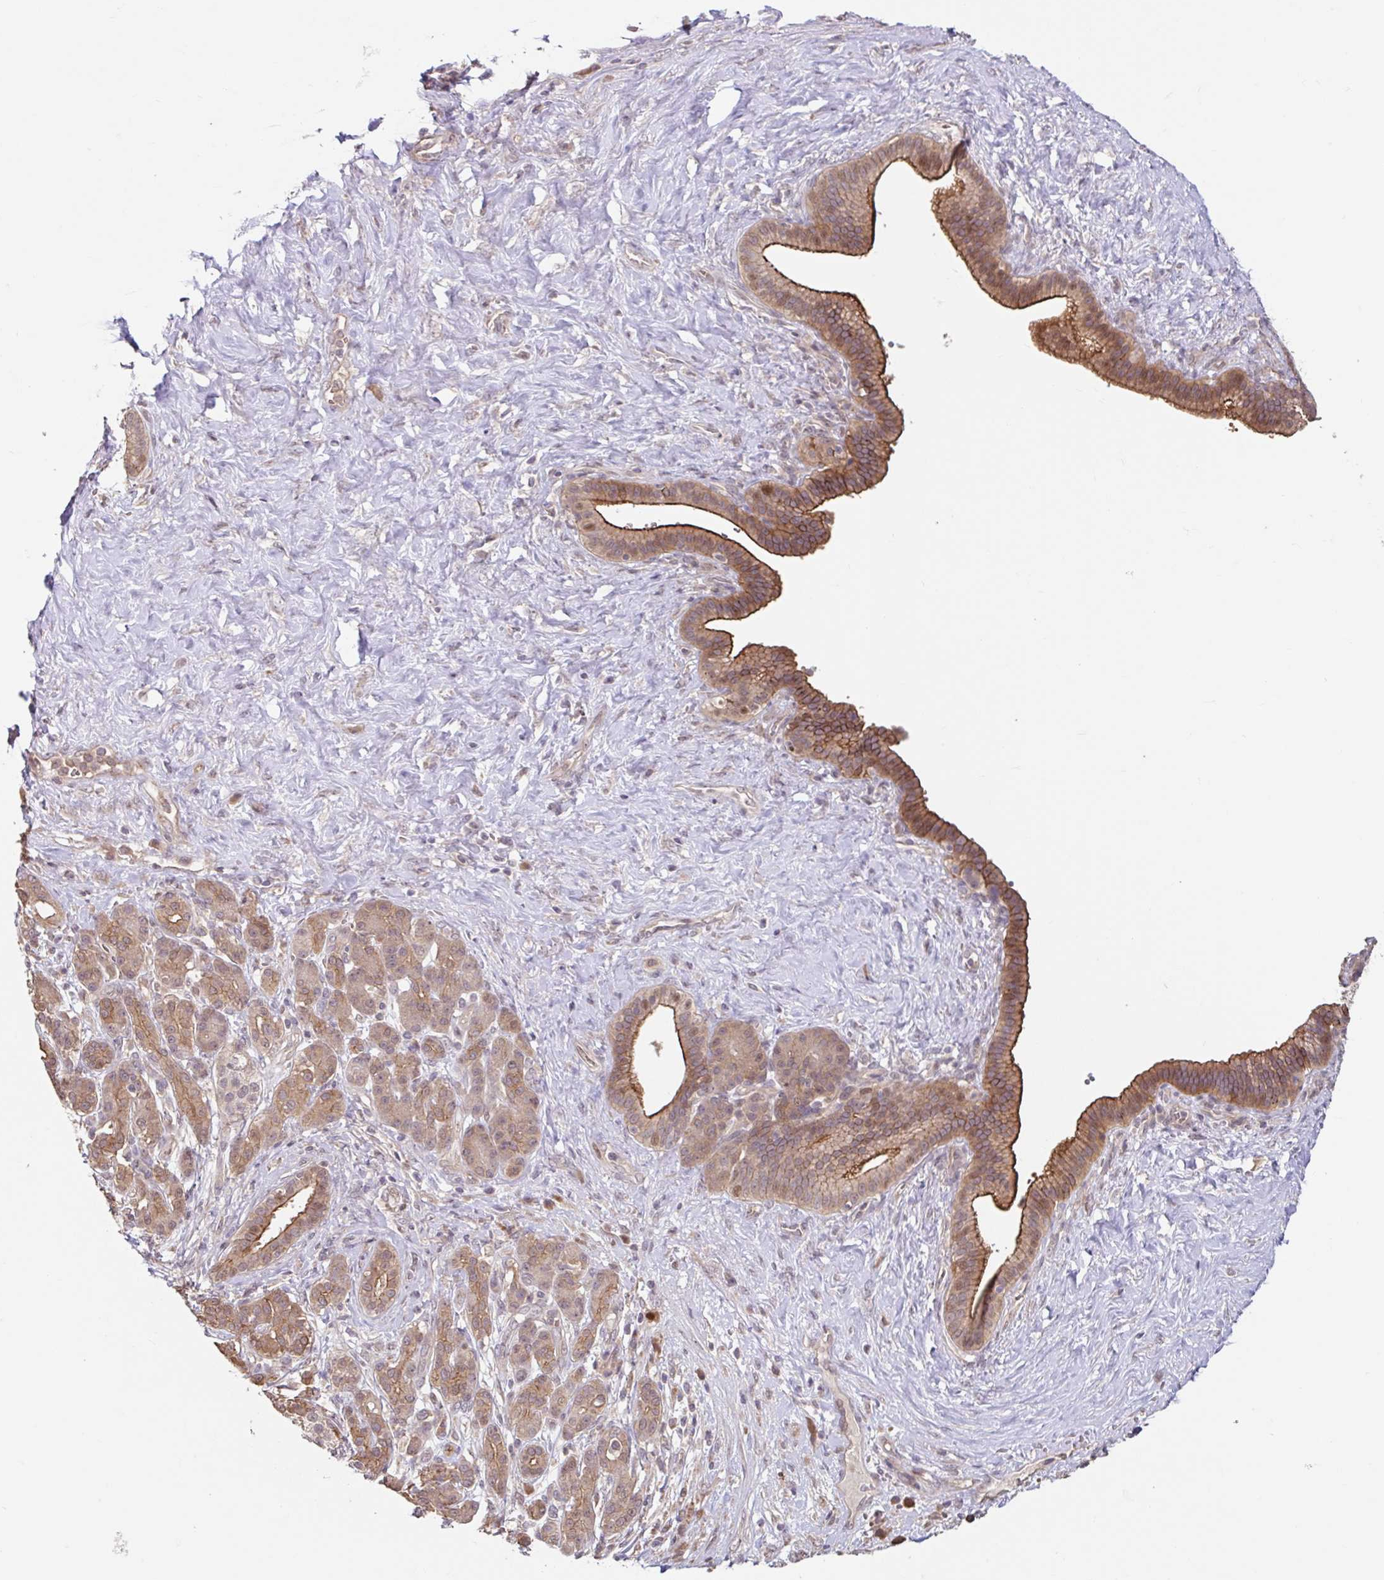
{"staining": {"intensity": "moderate", "quantity": ">75%", "location": "cytoplasmic/membranous"}, "tissue": "pancreatic cancer", "cell_type": "Tumor cells", "image_type": "cancer", "snomed": [{"axis": "morphology", "description": "Adenocarcinoma, NOS"}, {"axis": "topography", "description": "Pancreas"}], "caption": "This histopathology image displays immunohistochemistry (IHC) staining of human pancreatic cancer (adenocarcinoma), with medium moderate cytoplasmic/membranous positivity in about >75% of tumor cells.", "gene": "STYXL1", "patient": {"sex": "male", "age": 44}}